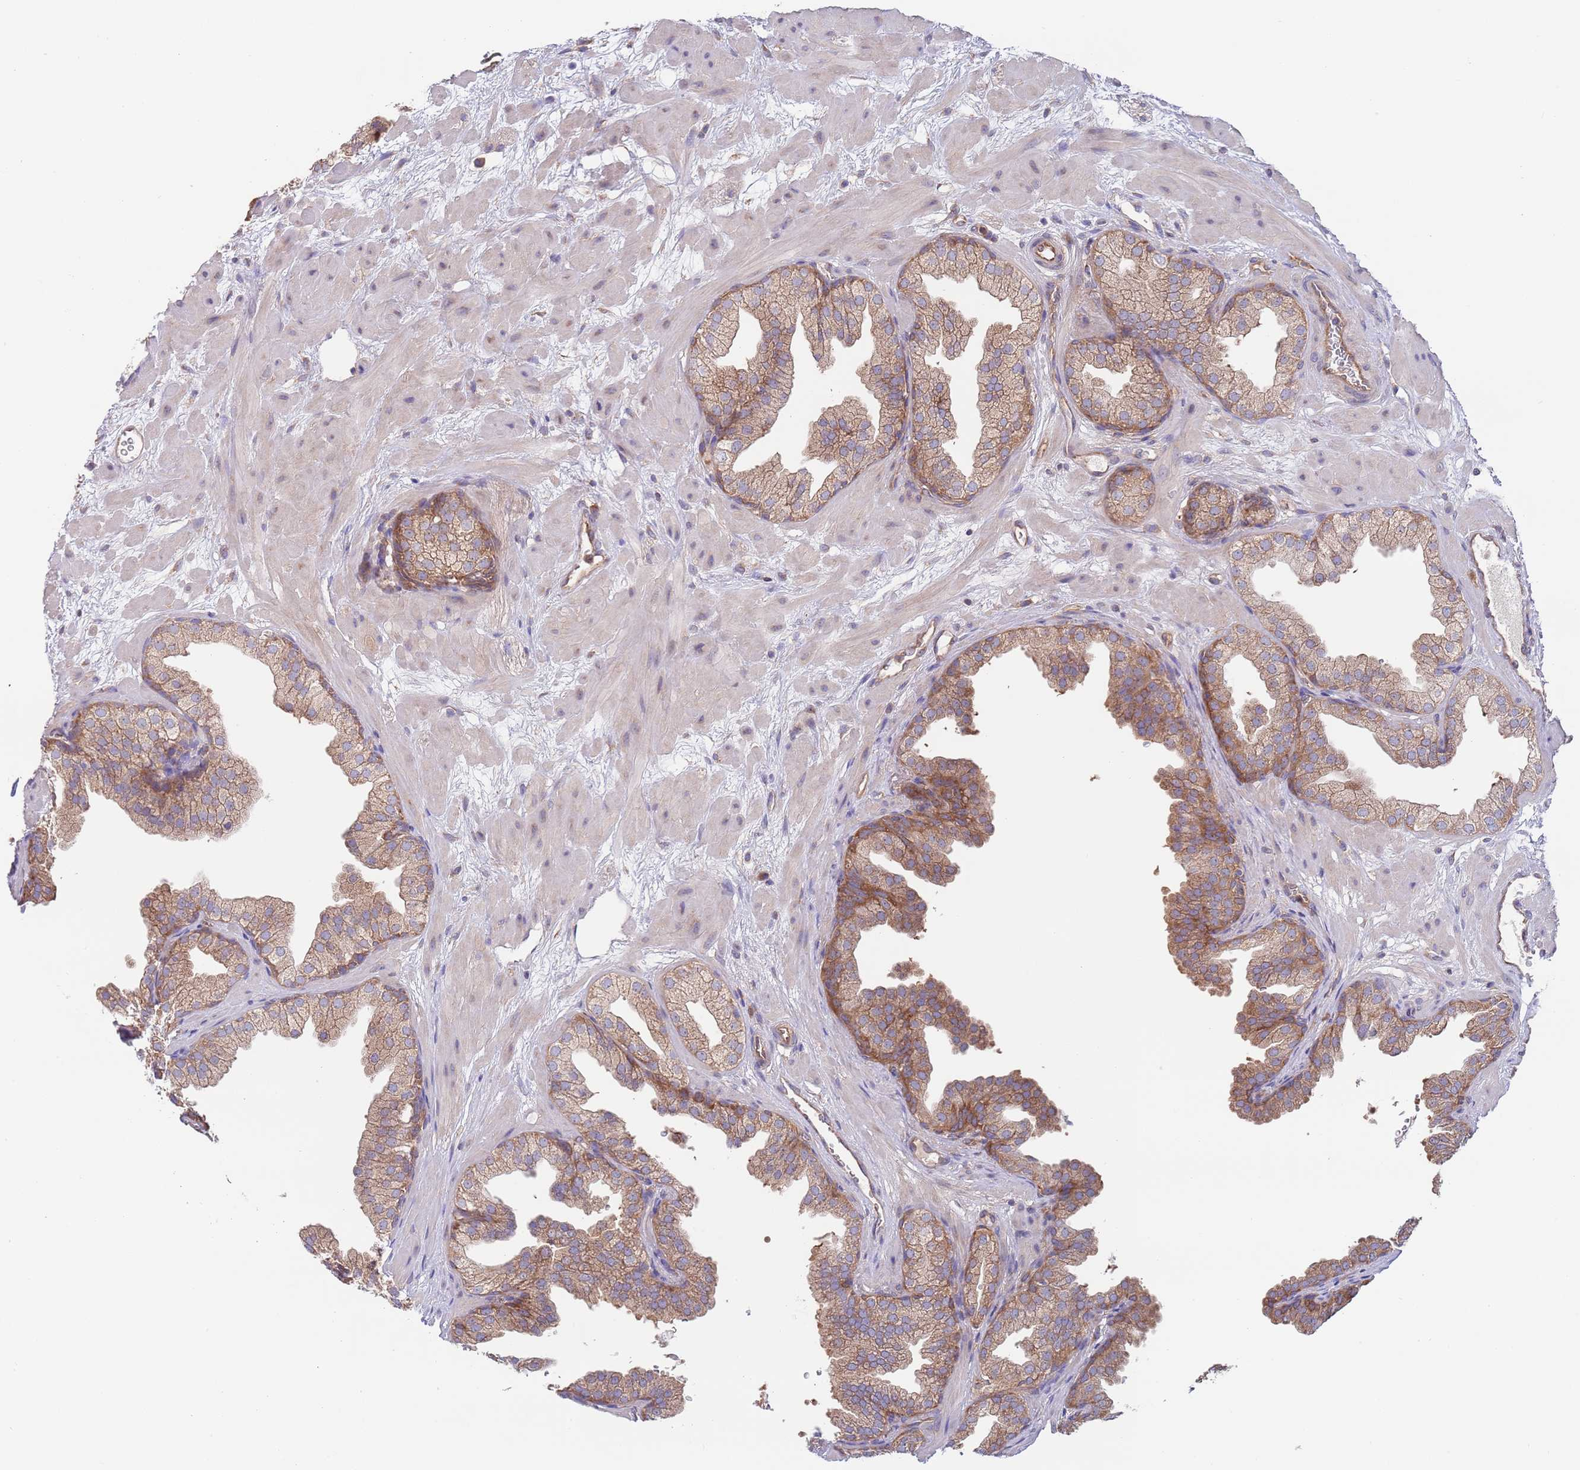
{"staining": {"intensity": "moderate", "quantity": ">75%", "location": "cytoplasmic/membranous"}, "tissue": "prostate", "cell_type": "Glandular cells", "image_type": "normal", "snomed": [{"axis": "morphology", "description": "Normal tissue, NOS"}, {"axis": "topography", "description": "Prostate"}], "caption": "Human prostate stained for a protein (brown) displays moderate cytoplasmic/membranous positive expression in about >75% of glandular cells.", "gene": "EIF3F", "patient": {"sex": "male", "age": 37}}